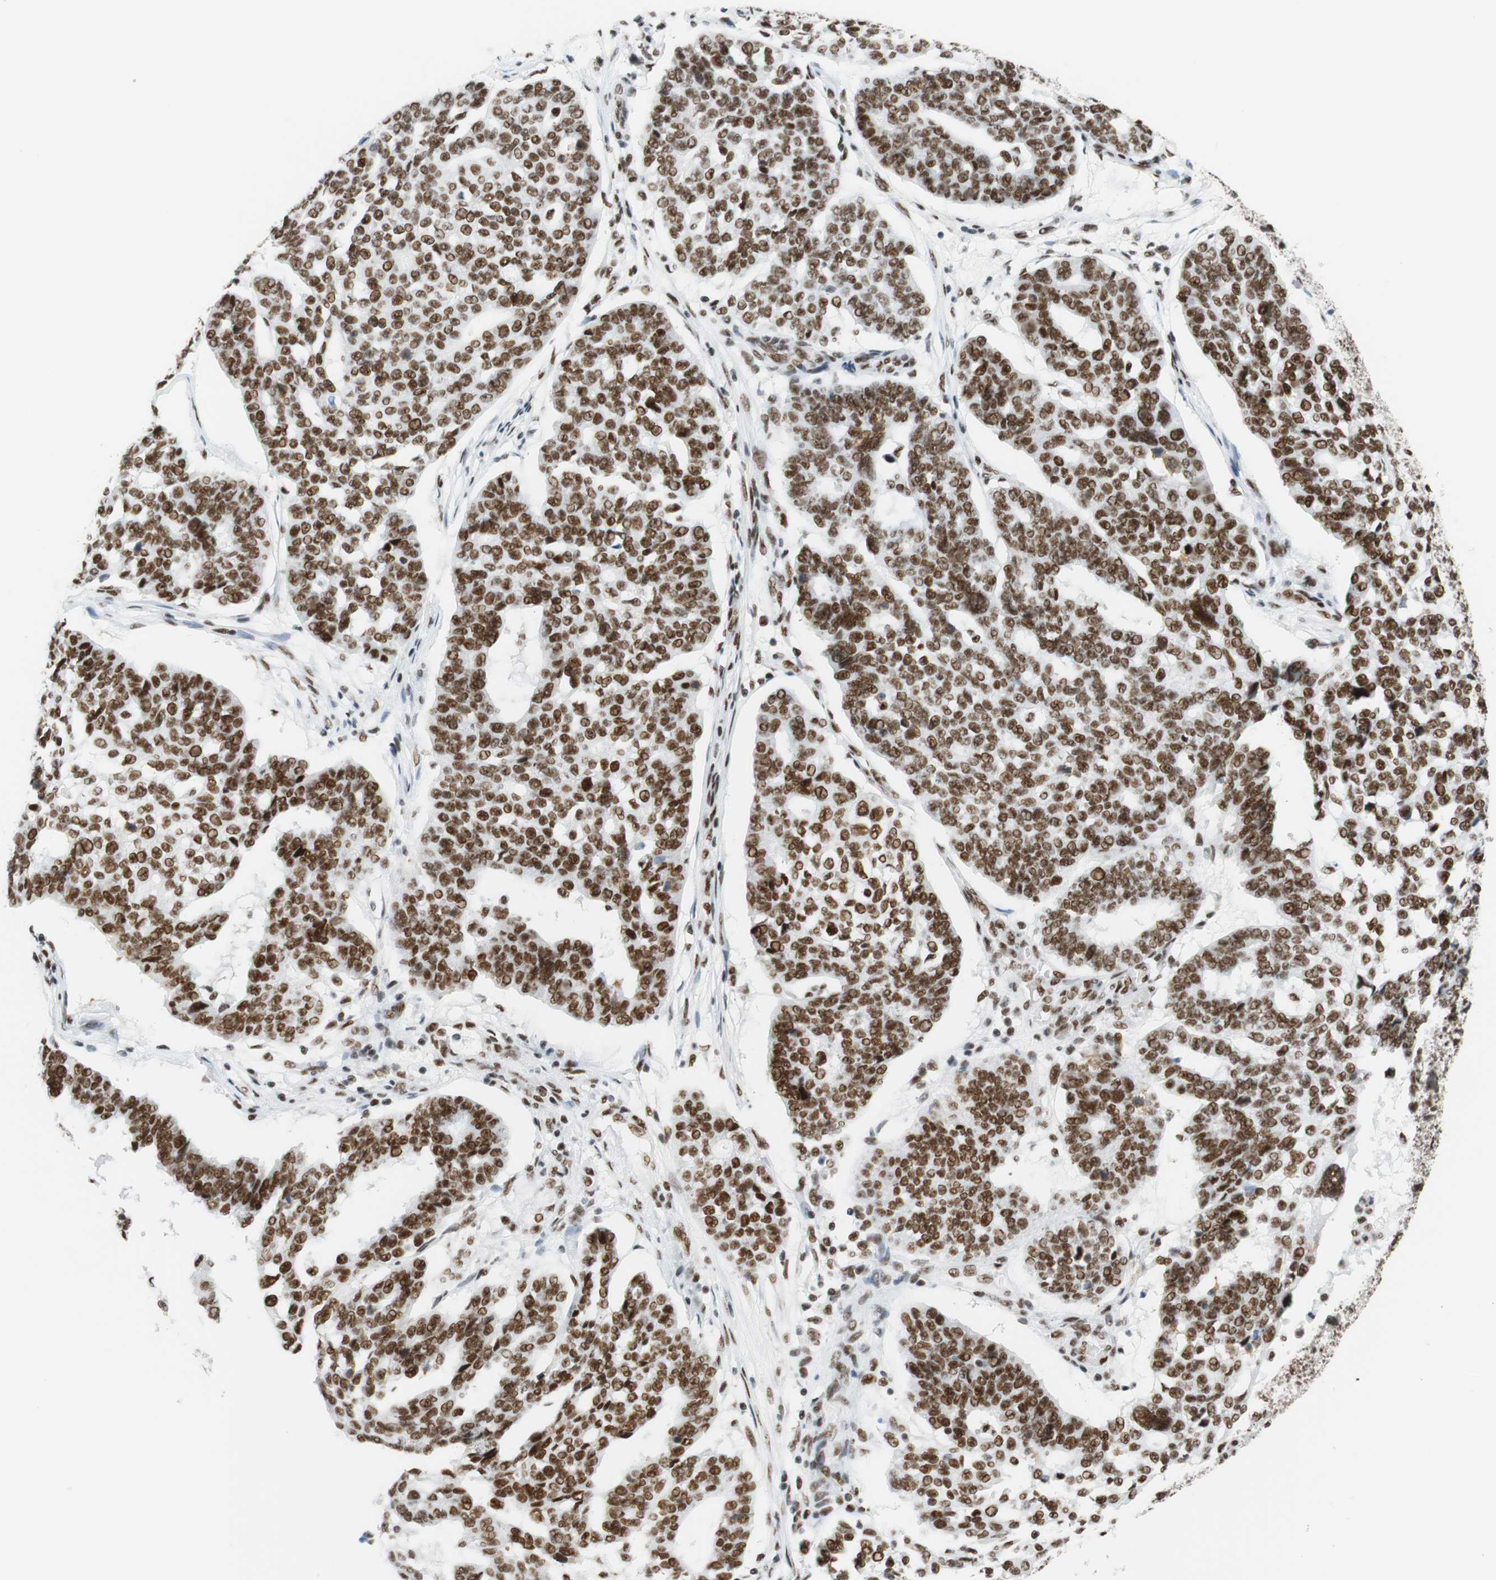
{"staining": {"intensity": "strong", "quantity": ">75%", "location": "nuclear"}, "tissue": "ovarian cancer", "cell_type": "Tumor cells", "image_type": "cancer", "snomed": [{"axis": "morphology", "description": "Cystadenocarcinoma, serous, NOS"}, {"axis": "topography", "description": "Ovary"}], "caption": "The image exhibits staining of ovarian serous cystadenocarcinoma, revealing strong nuclear protein positivity (brown color) within tumor cells.", "gene": "RNF20", "patient": {"sex": "female", "age": 59}}